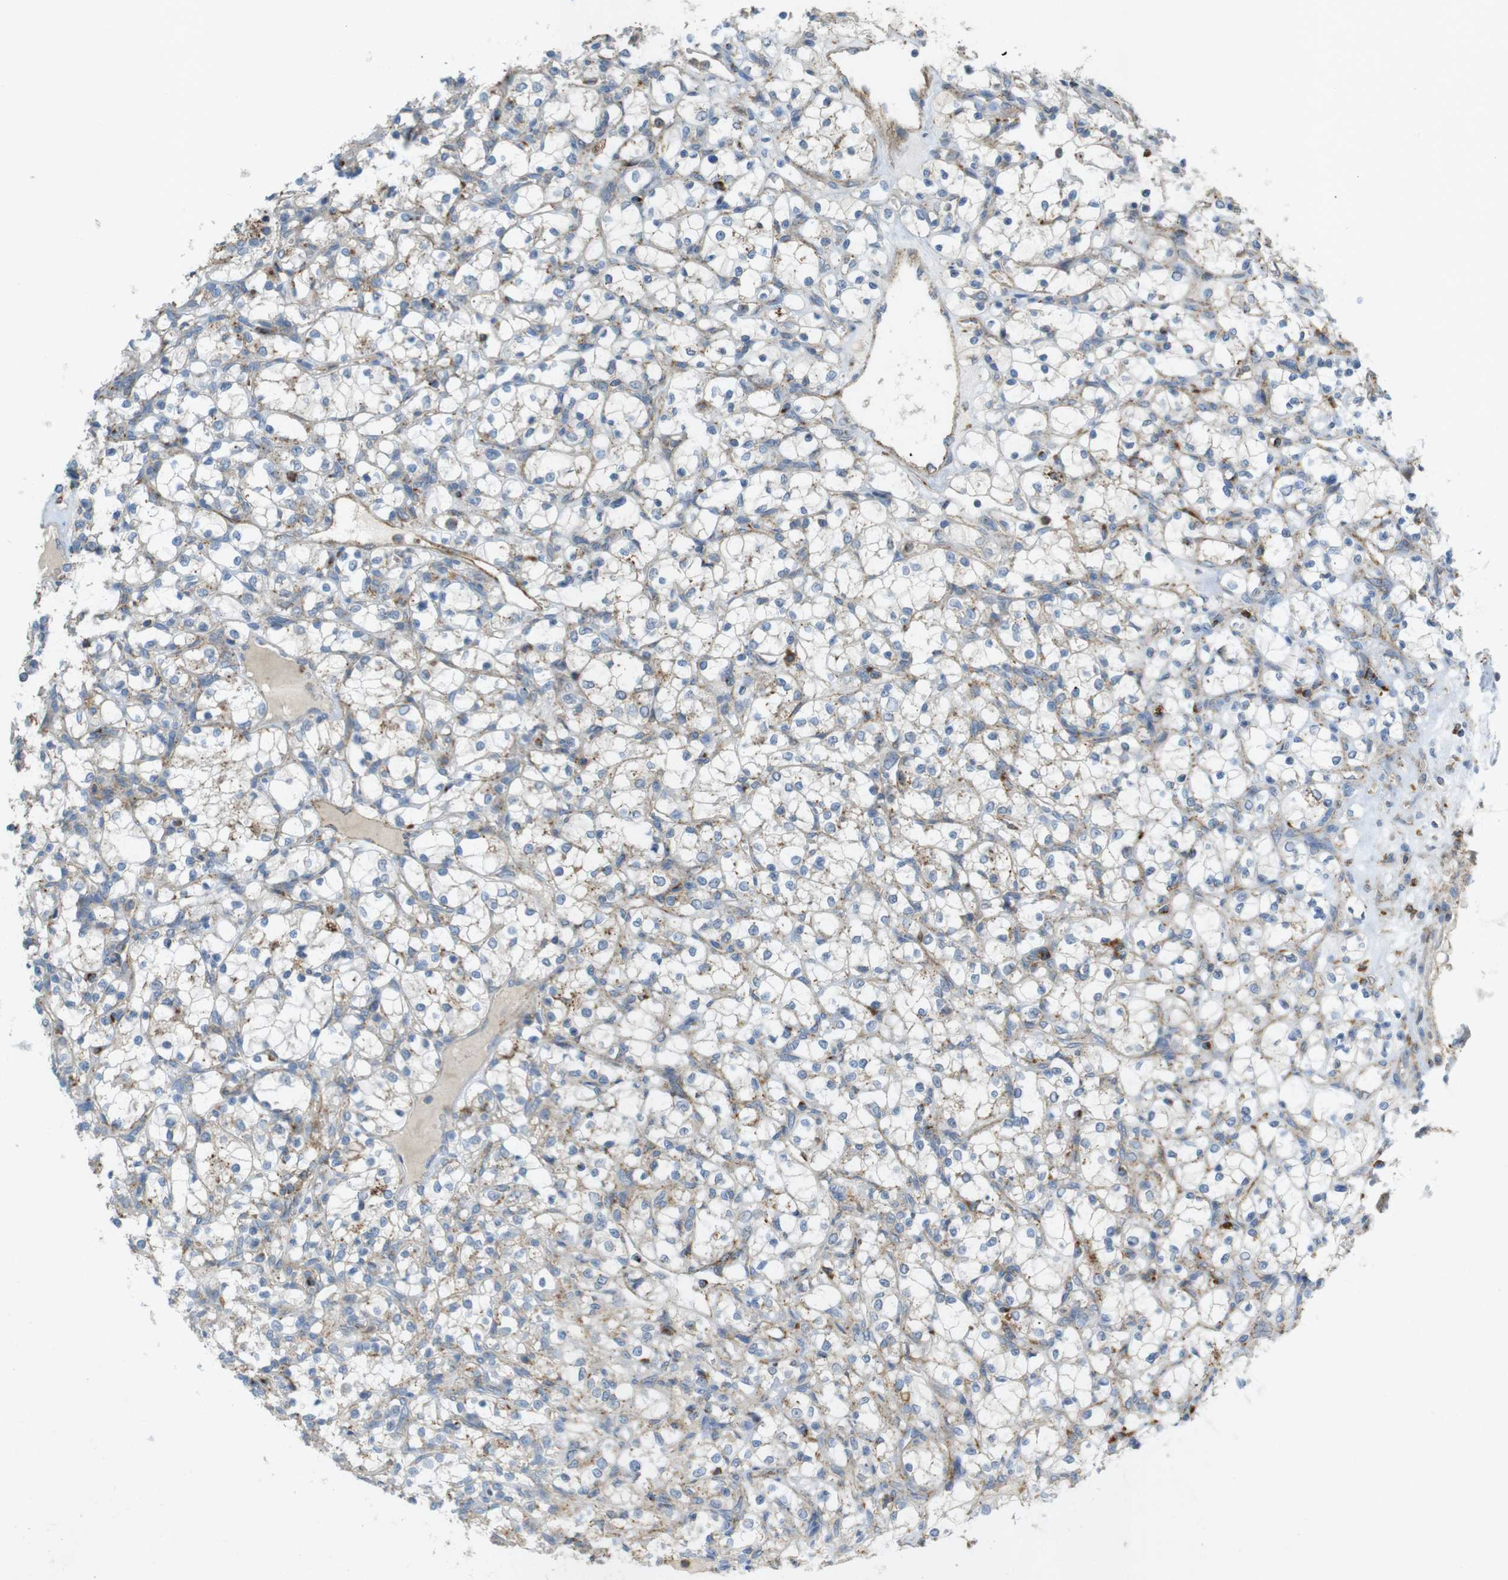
{"staining": {"intensity": "moderate", "quantity": "<25%", "location": "cytoplasmic/membranous"}, "tissue": "renal cancer", "cell_type": "Tumor cells", "image_type": "cancer", "snomed": [{"axis": "morphology", "description": "Adenocarcinoma, NOS"}, {"axis": "topography", "description": "Kidney"}], "caption": "Immunohistochemistry (DAB) staining of renal adenocarcinoma demonstrates moderate cytoplasmic/membranous protein positivity in about <25% of tumor cells. The protein of interest is shown in brown color, while the nuclei are stained blue.", "gene": "LAMP1", "patient": {"sex": "female", "age": 69}}